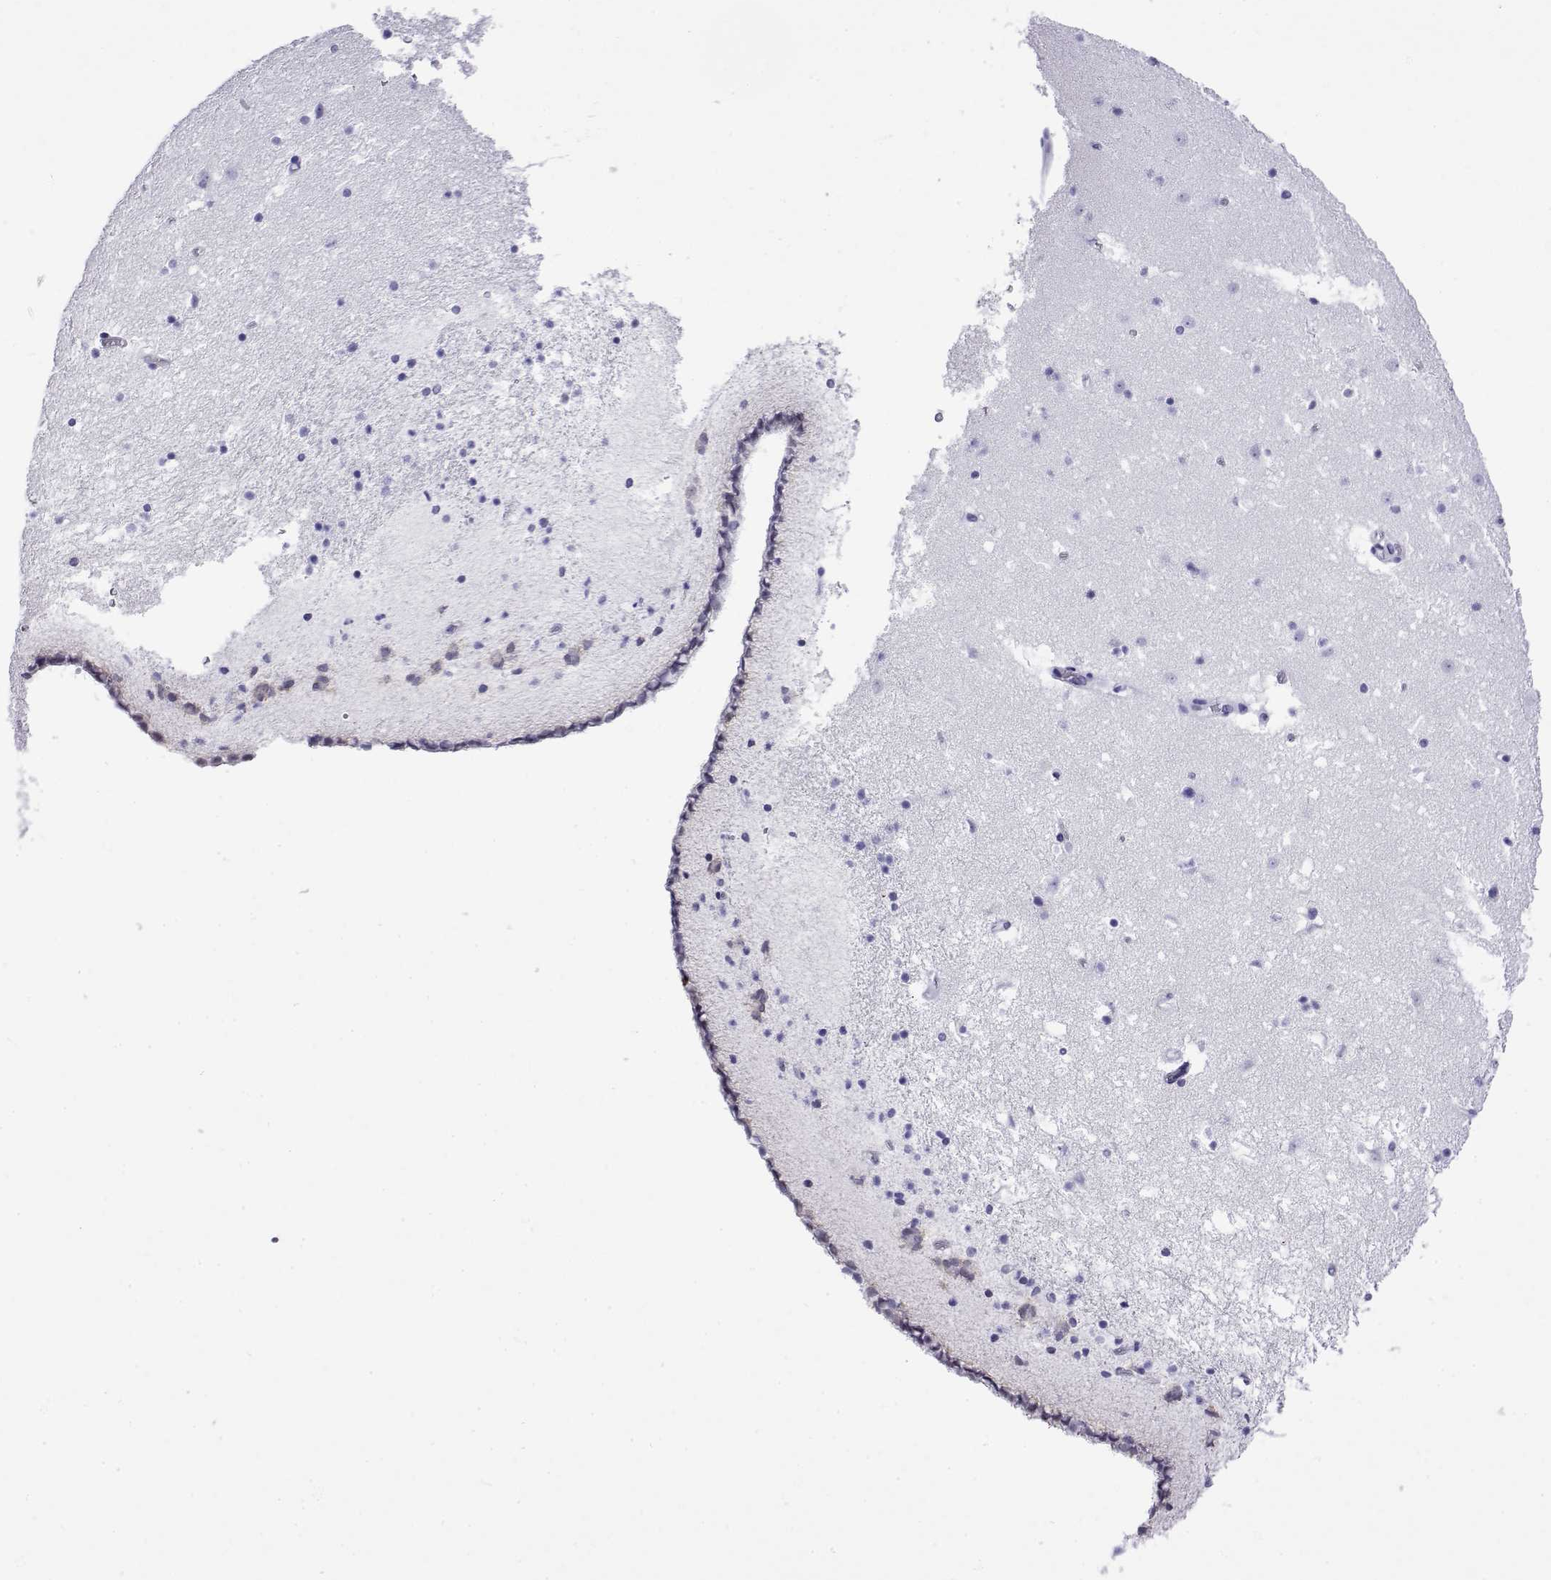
{"staining": {"intensity": "moderate", "quantity": "<25%", "location": "nuclear"}, "tissue": "caudate", "cell_type": "Glial cells", "image_type": "normal", "snomed": [{"axis": "morphology", "description": "Normal tissue, NOS"}, {"axis": "topography", "description": "Lateral ventricle wall"}], "caption": "Caudate stained with IHC demonstrates moderate nuclear staining in approximately <25% of glial cells.", "gene": "POLDIP3", "patient": {"sex": "female", "age": 42}}